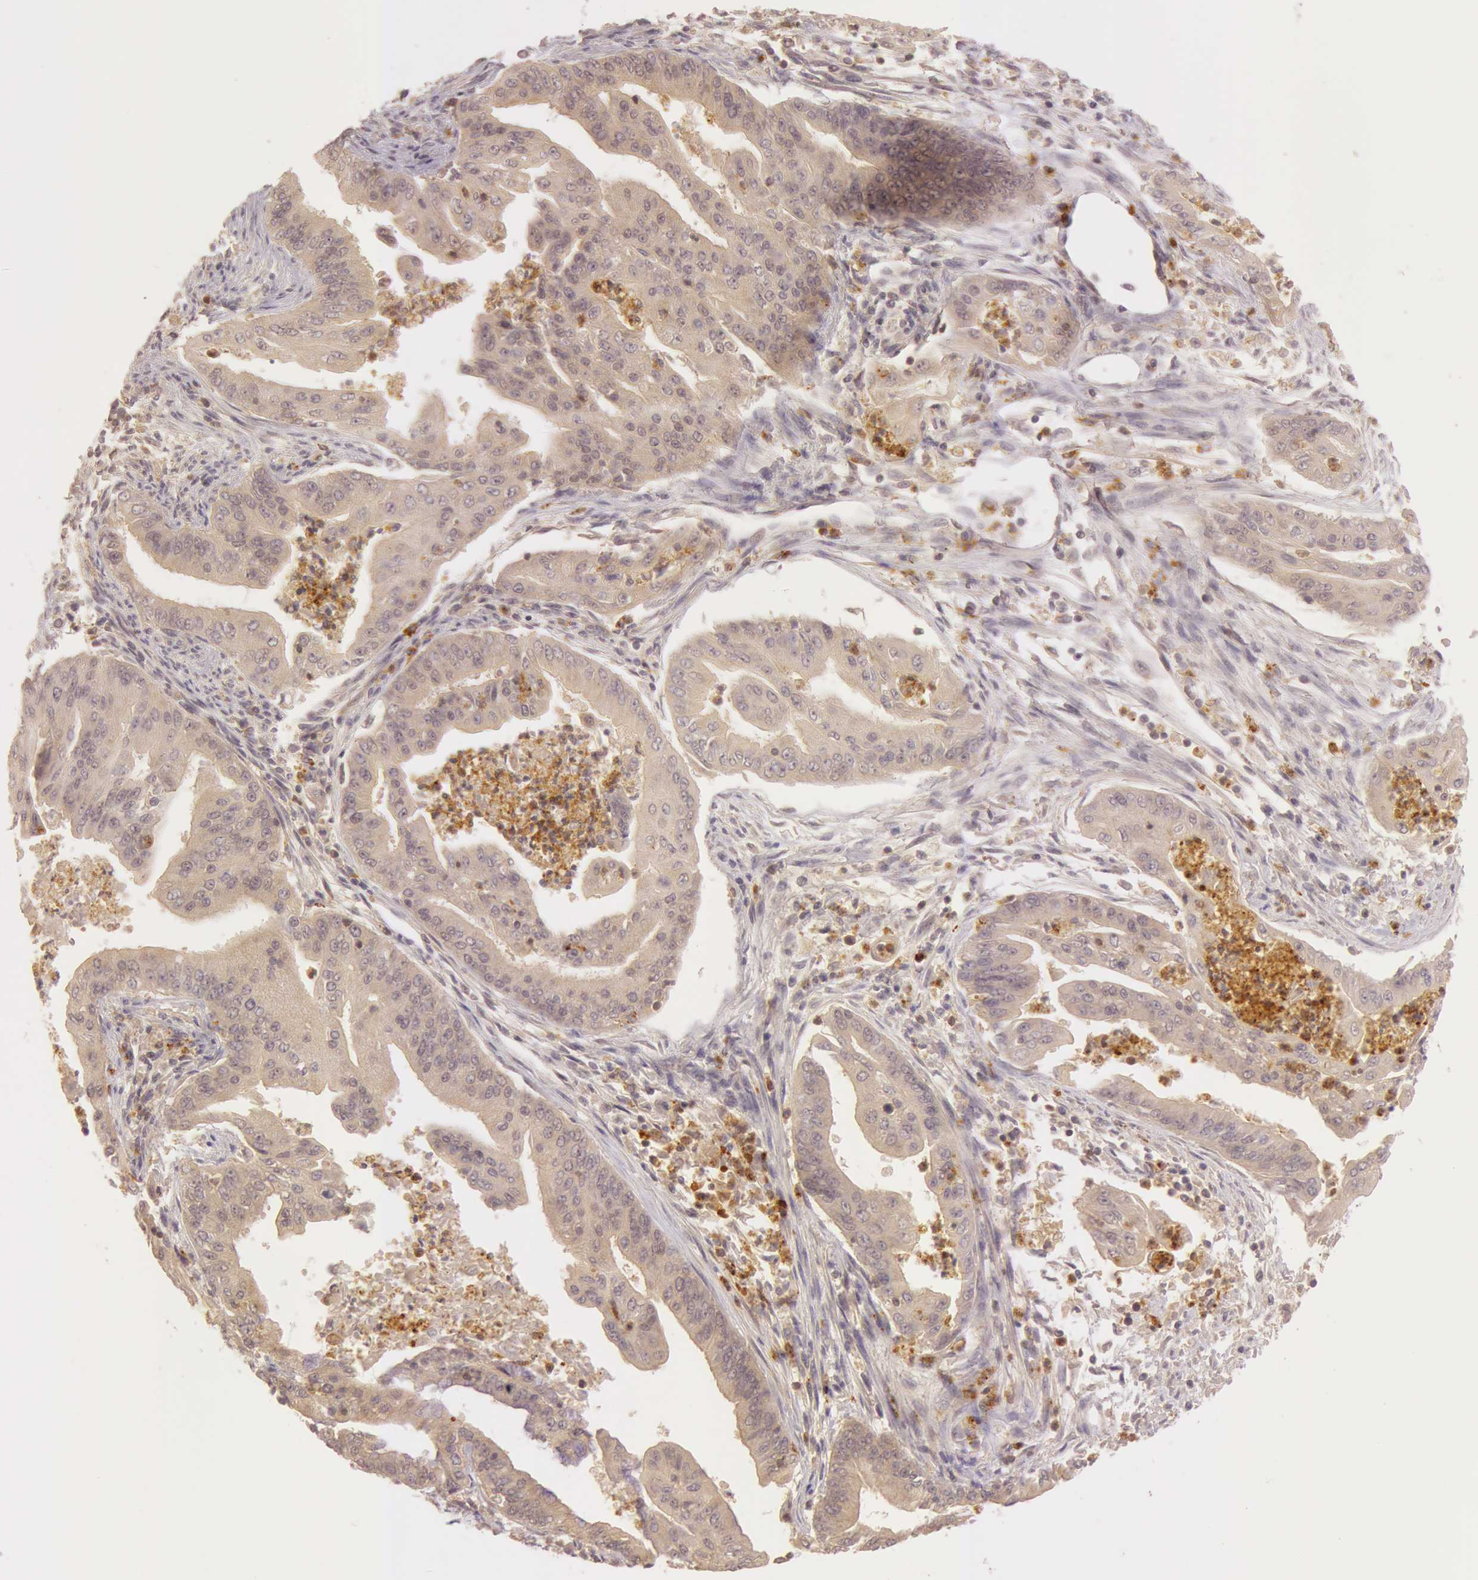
{"staining": {"intensity": "weak", "quantity": ">75%", "location": "cytoplasmic/membranous"}, "tissue": "endometrial cancer", "cell_type": "Tumor cells", "image_type": "cancer", "snomed": [{"axis": "morphology", "description": "Adenocarcinoma, NOS"}, {"axis": "topography", "description": "Endometrium"}], "caption": "Endometrial cancer (adenocarcinoma) tissue exhibits weak cytoplasmic/membranous expression in approximately >75% of tumor cells (IHC, brightfield microscopy, high magnification).", "gene": "ATG2B", "patient": {"sex": "female", "age": 63}}